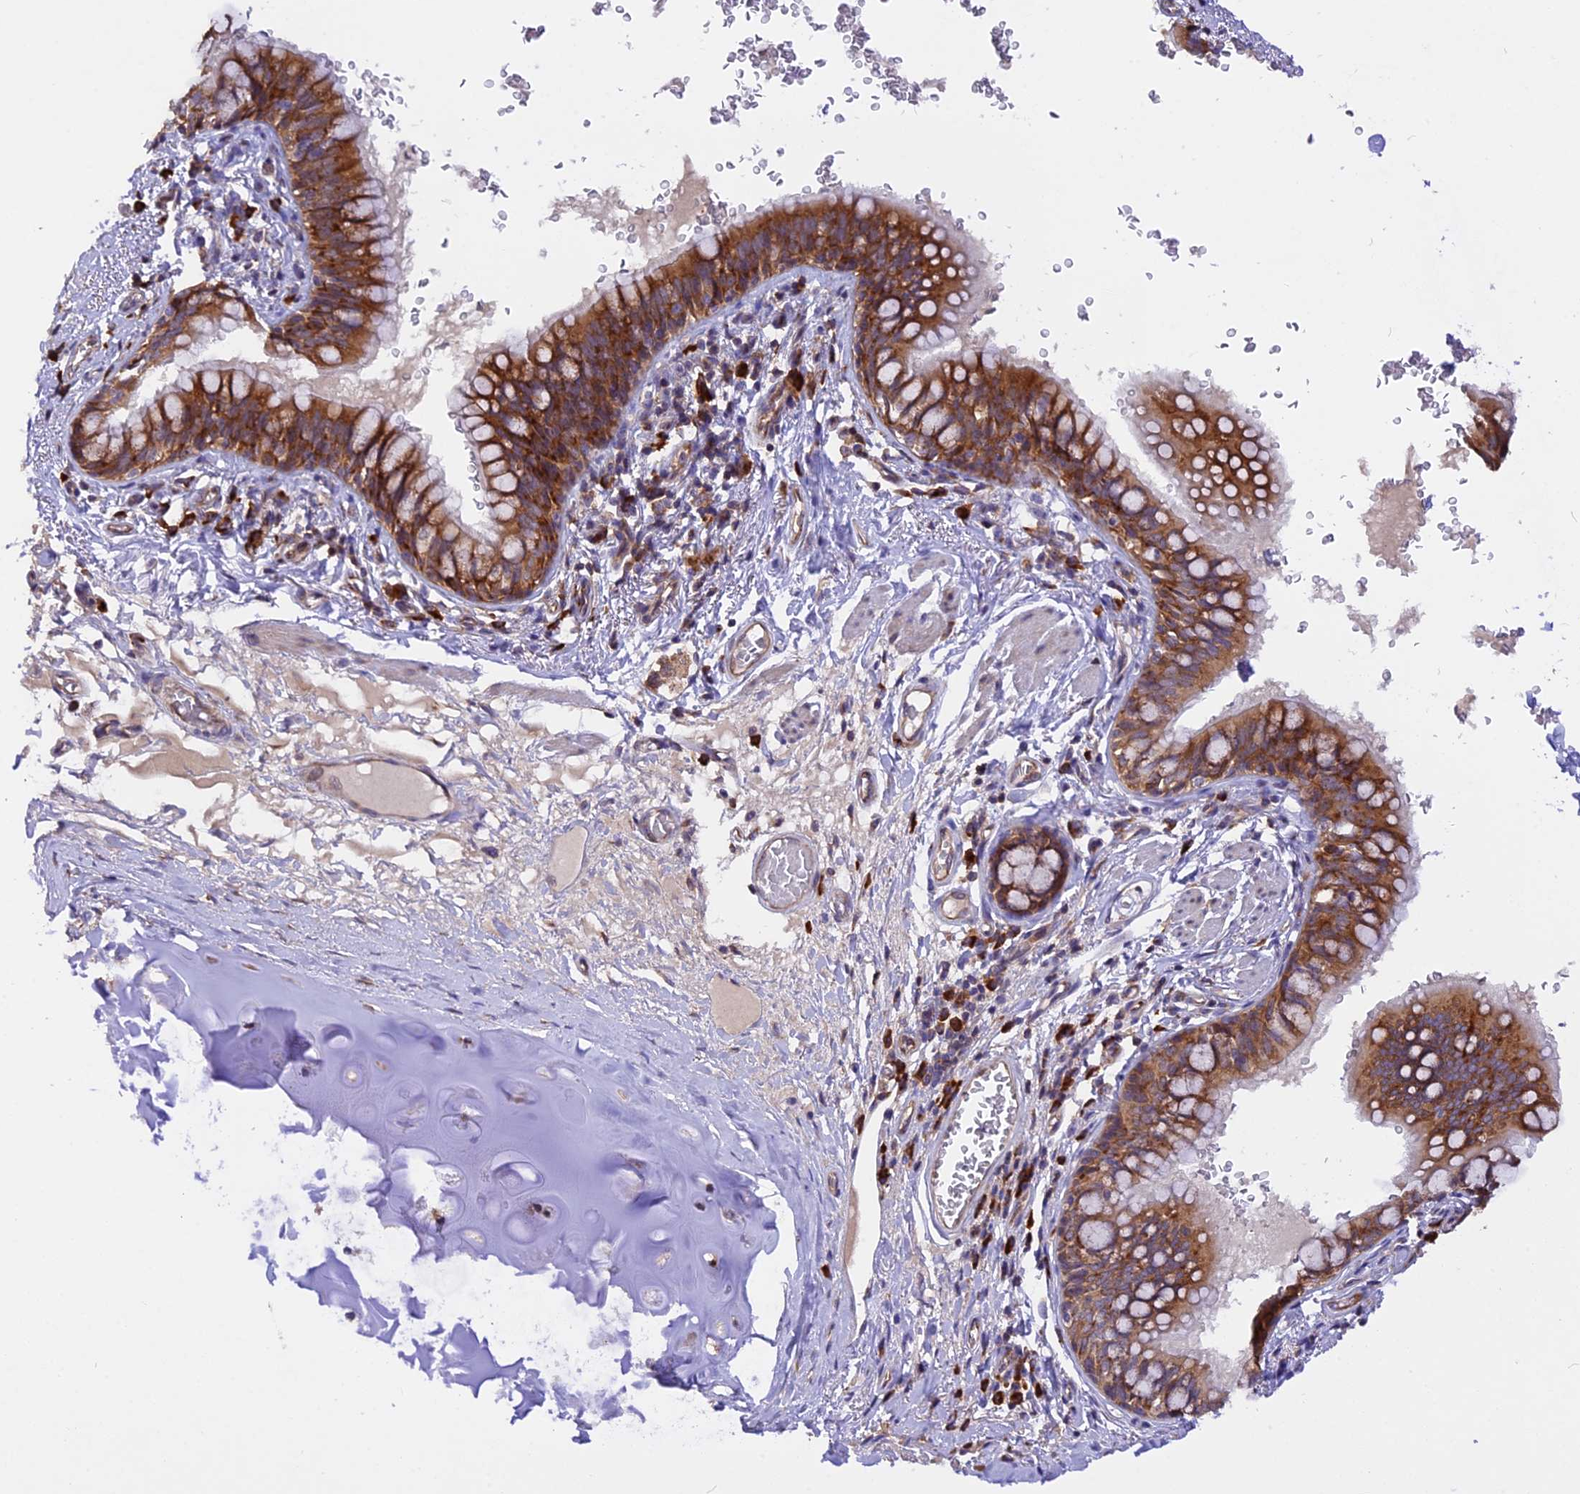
{"staining": {"intensity": "strong", "quantity": ">75%", "location": "cytoplasmic/membranous"}, "tissue": "bronchus", "cell_type": "Respiratory epithelial cells", "image_type": "normal", "snomed": [{"axis": "morphology", "description": "Normal tissue, NOS"}, {"axis": "topography", "description": "Cartilage tissue"}, {"axis": "topography", "description": "Bronchus"}], "caption": "A histopathology image of bronchus stained for a protein exhibits strong cytoplasmic/membranous brown staining in respiratory epithelial cells. Using DAB (brown) and hematoxylin (blue) stains, captured at high magnification using brightfield microscopy.", "gene": "GNPTAB", "patient": {"sex": "female", "age": 36}}